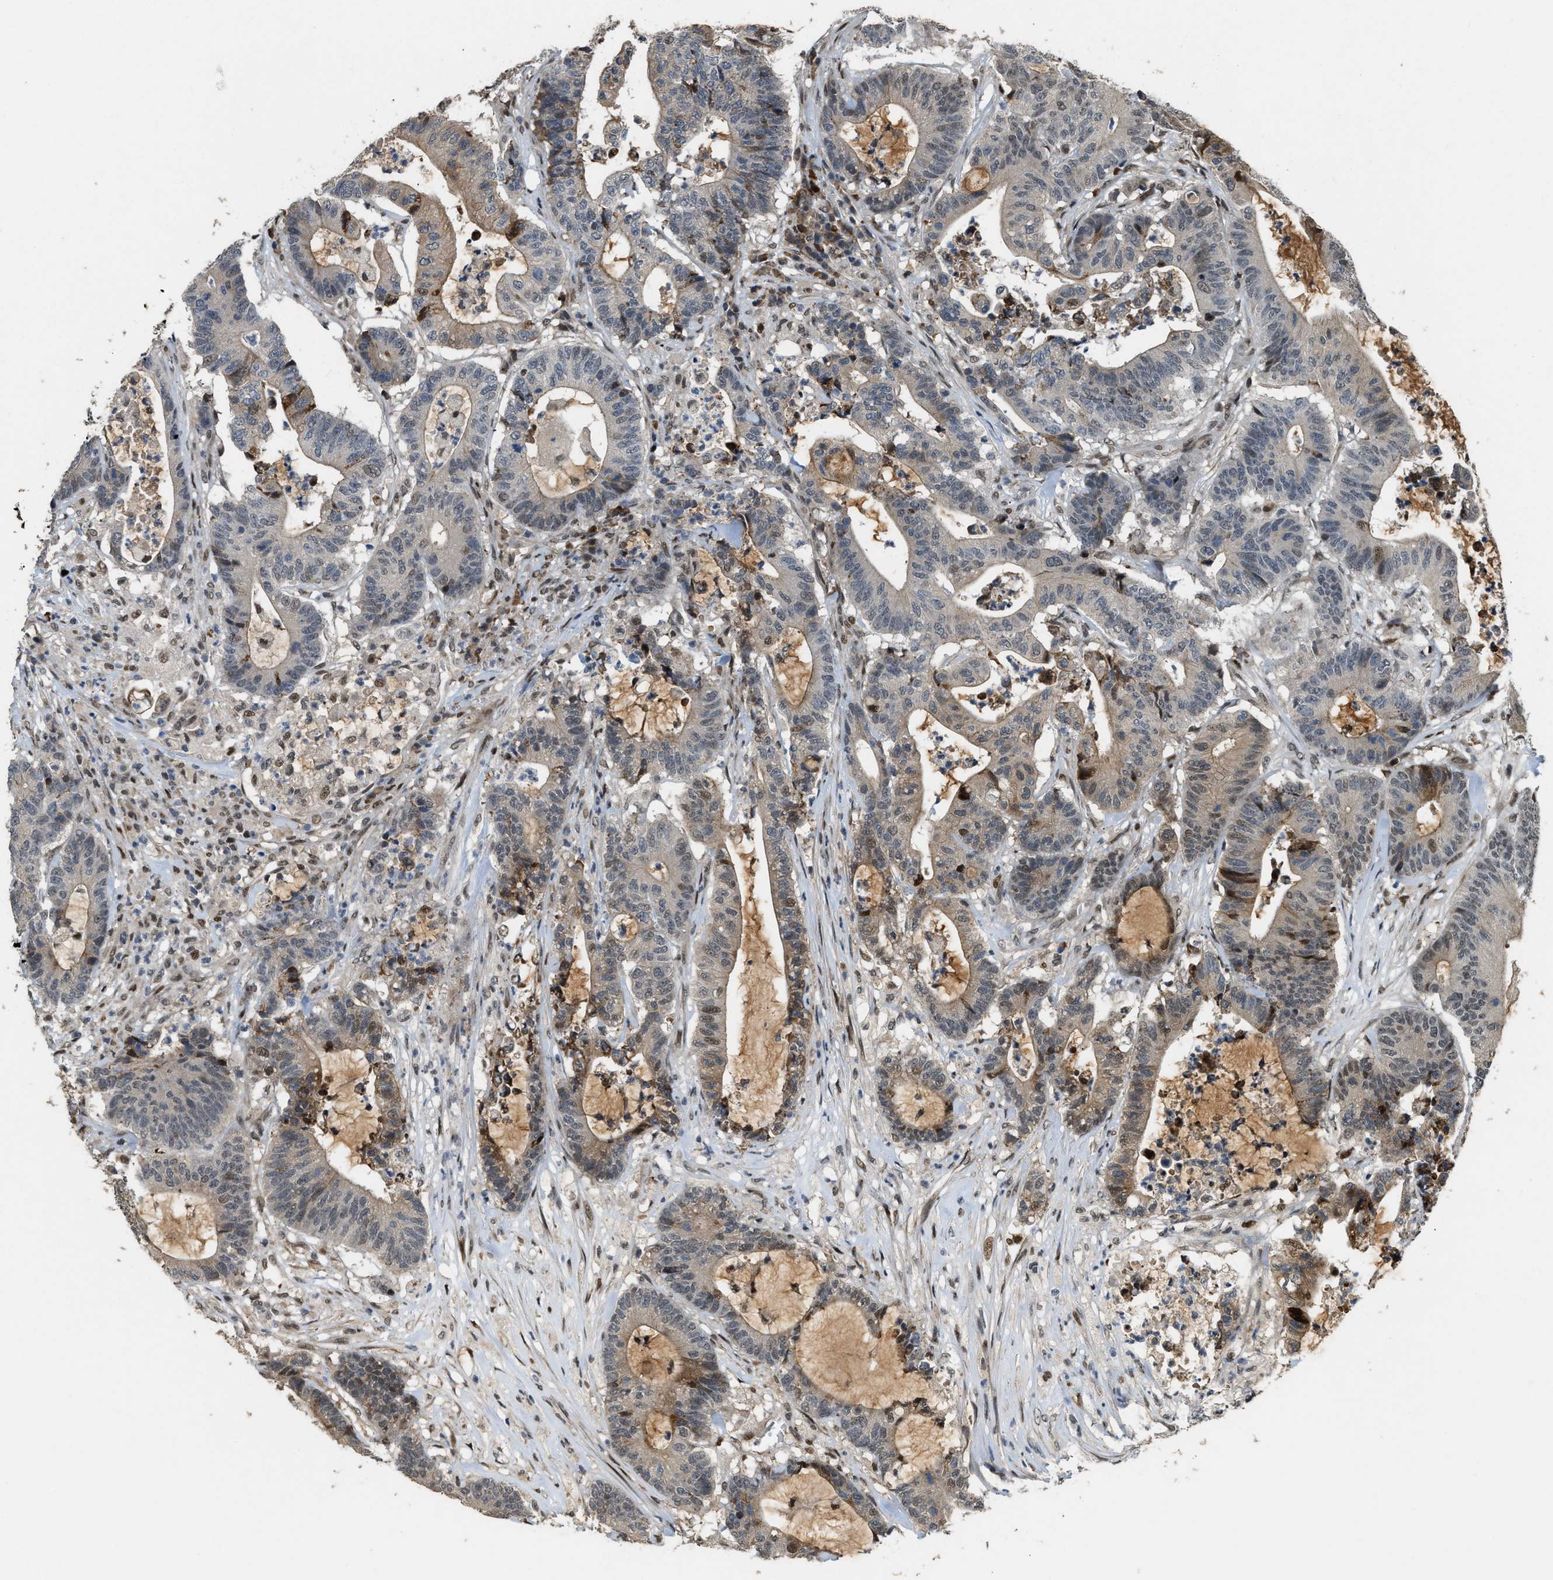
{"staining": {"intensity": "weak", "quantity": "<25%", "location": "cytoplasmic/membranous,nuclear"}, "tissue": "colorectal cancer", "cell_type": "Tumor cells", "image_type": "cancer", "snomed": [{"axis": "morphology", "description": "Adenocarcinoma, NOS"}, {"axis": "topography", "description": "Colon"}], "caption": "Immunohistochemistry (IHC) of colorectal adenocarcinoma reveals no staining in tumor cells.", "gene": "SERTAD2", "patient": {"sex": "female", "age": 84}}